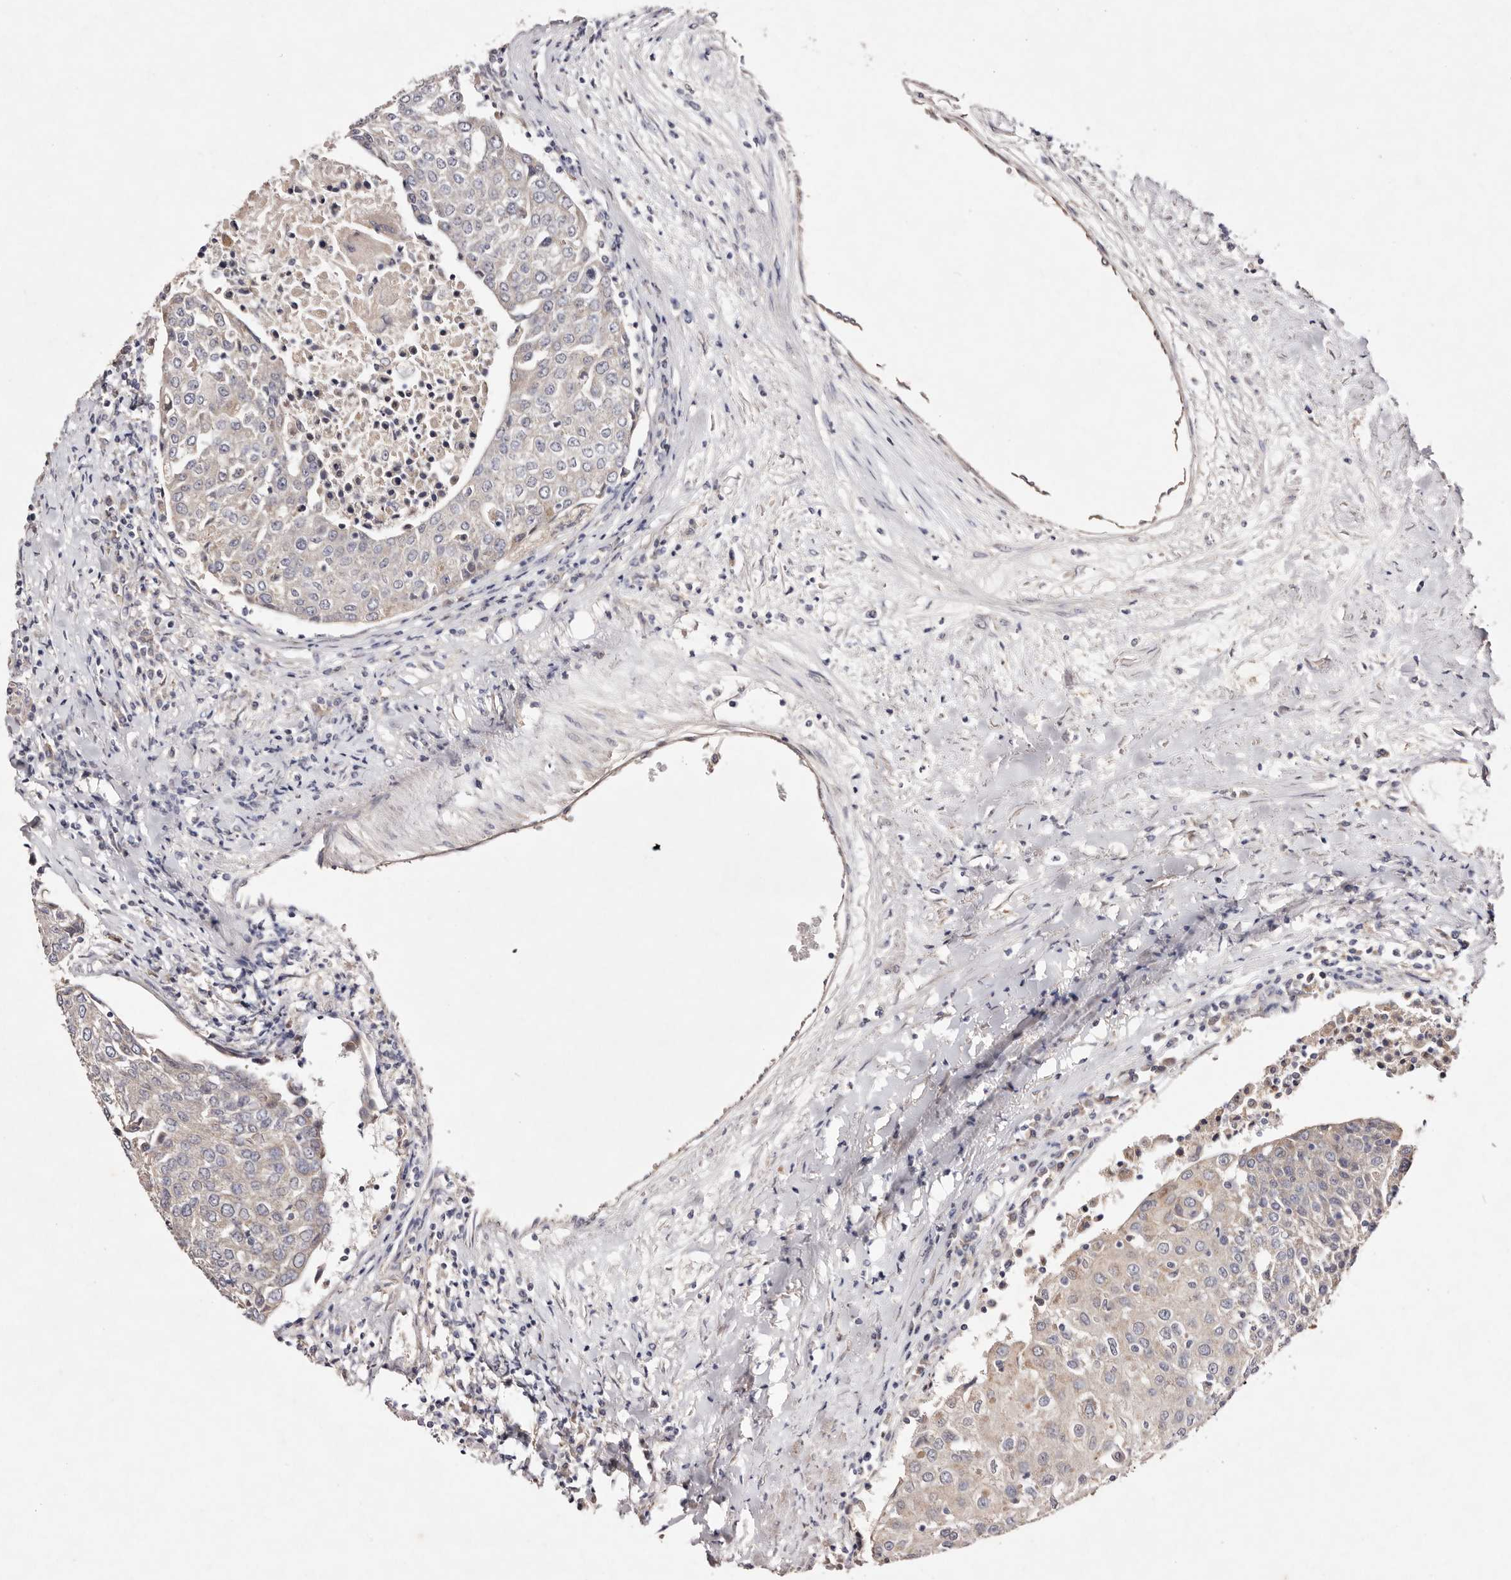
{"staining": {"intensity": "weak", "quantity": "<25%", "location": "cytoplasmic/membranous"}, "tissue": "urothelial cancer", "cell_type": "Tumor cells", "image_type": "cancer", "snomed": [{"axis": "morphology", "description": "Urothelial carcinoma, High grade"}, {"axis": "topography", "description": "Urinary bladder"}], "caption": "A histopathology image of urothelial carcinoma (high-grade) stained for a protein displays no brown staining in tumor cells.", "gene": "TSC2", "patient": {"sex": "female", "age": 85}}